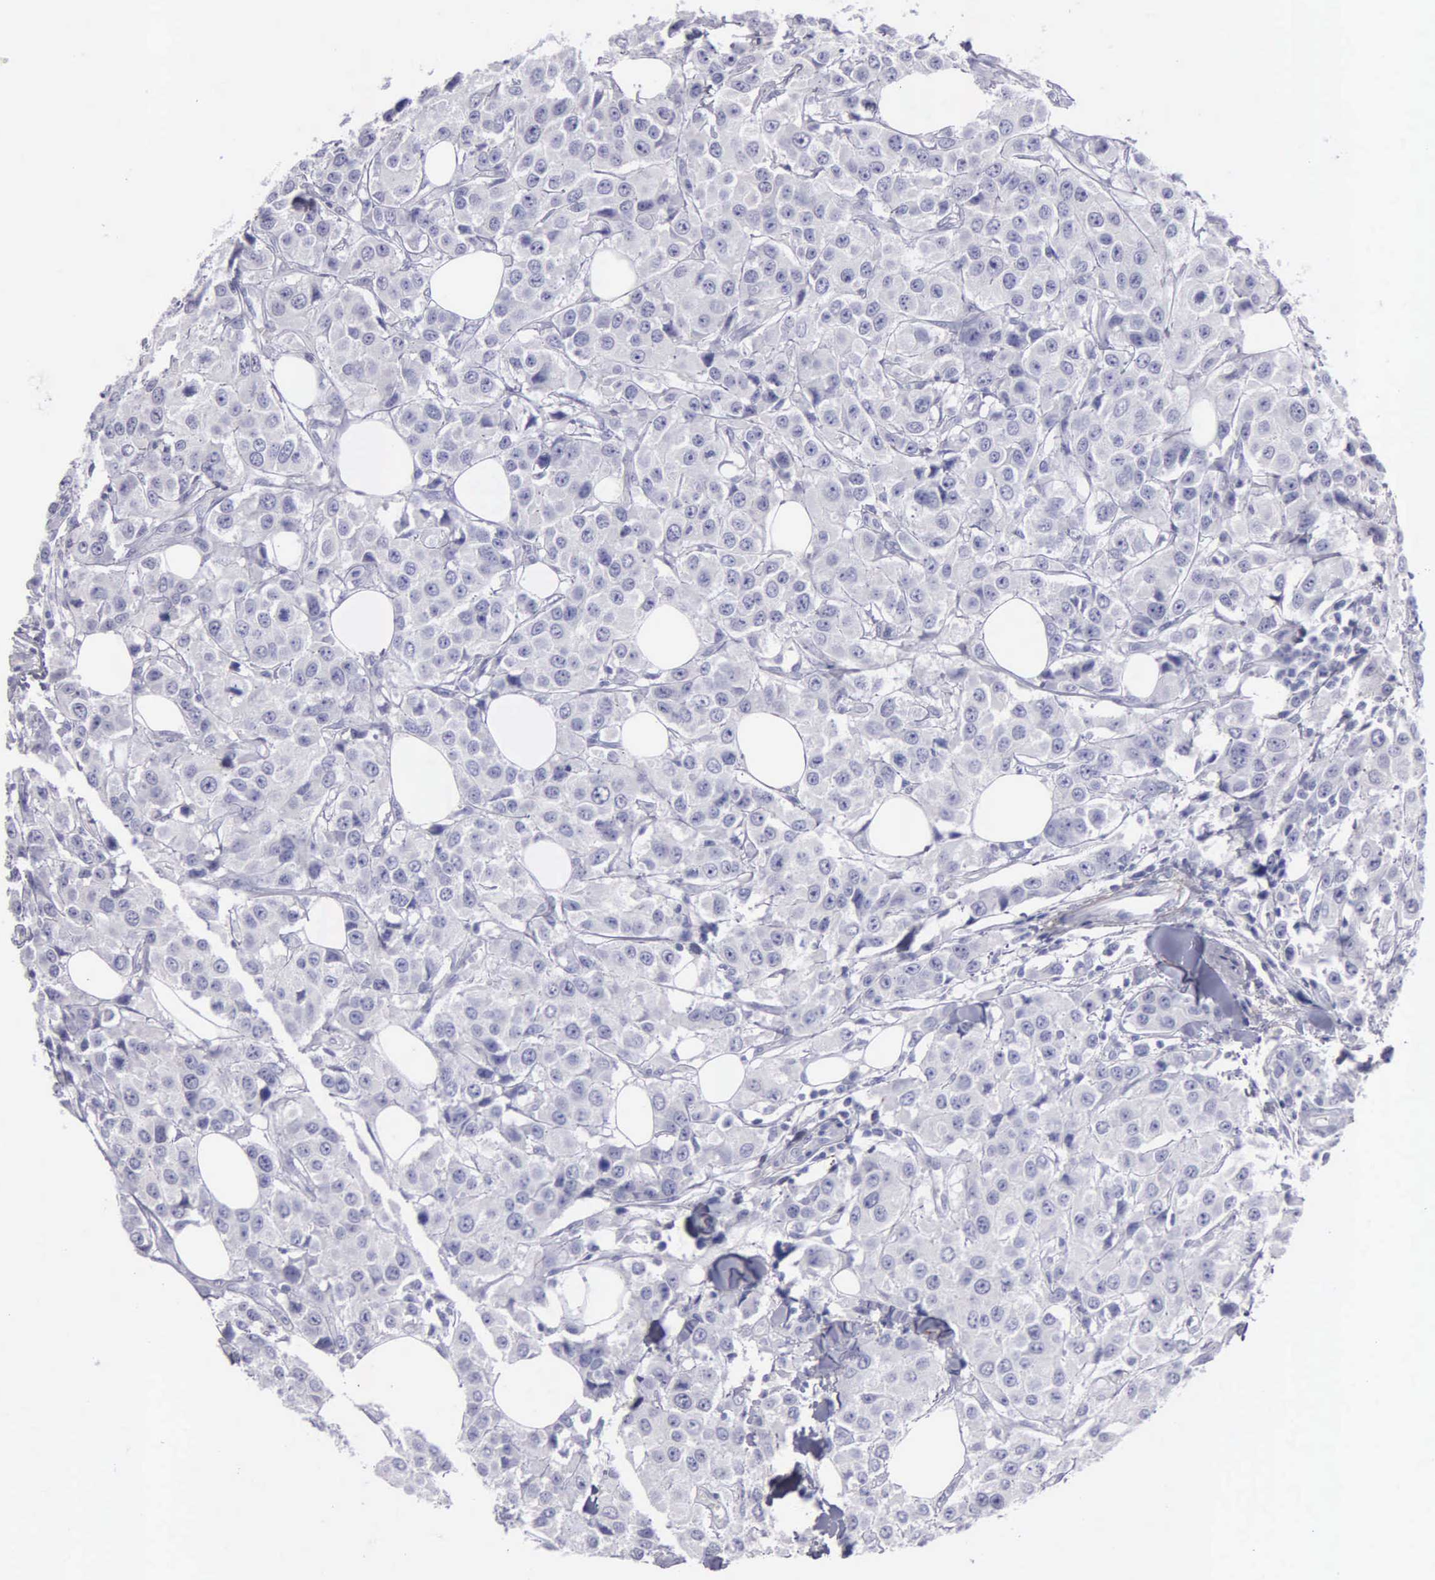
{"staining": {"intensity": "negative", "quantity": "none", "location": "none"}, "tissue": "breast cancer", "cell_type": "Tumor cells", "image_type": "cancer", "snomed": [{"axis": "morphology", "description": "Duct carcinoma"}, {"axis": "topography", "description": "Breast"}], "caption": "DAB (3,3'-diaminobenzidine) immunohistochemical staining of human intraductal carcinoma (breast) displays no significant positivity in tumor cells.", "gene": "FBLN5", "patient": {"sex": "female", "age": 58}}